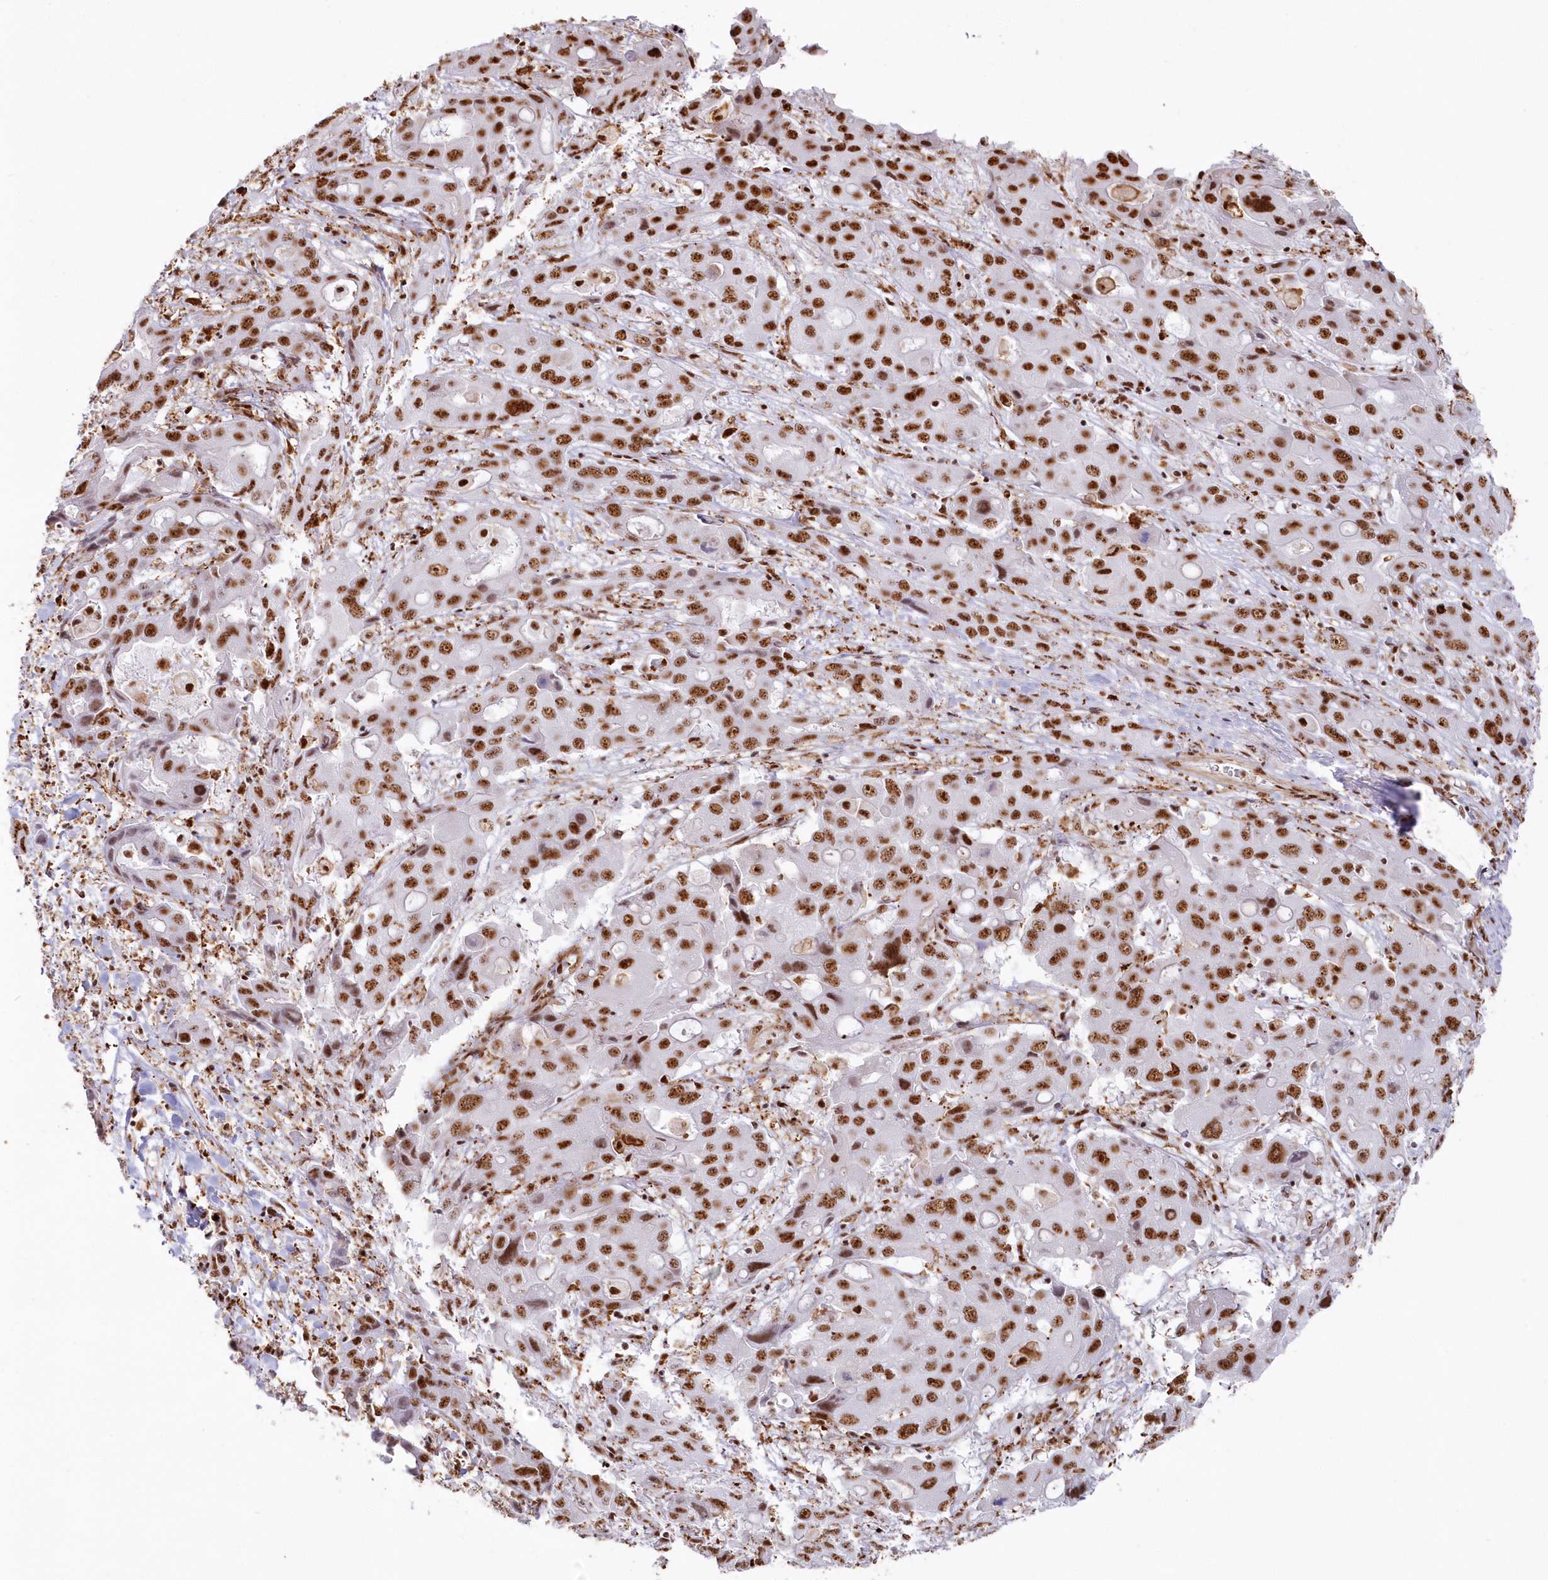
{"staining": {"intensity": "strong", "quantity": ">75%", "location": "nuclear"}, "tissue": "liver cancer", "cell_type": "Tumor cells", "image_type": "cancer", "snomed": [{"axis": "morphology", "description": "Cholangiocarcinoma"}, {"axis": "topography", "description": "Liver"}], "caption": "Liver cancer stained for a protein (brown) reveals strong nuclear positive staining in approximately >75% of tumor cells.", "gene": "DDX46", "patient": {"sex": "male", "age": 67}}